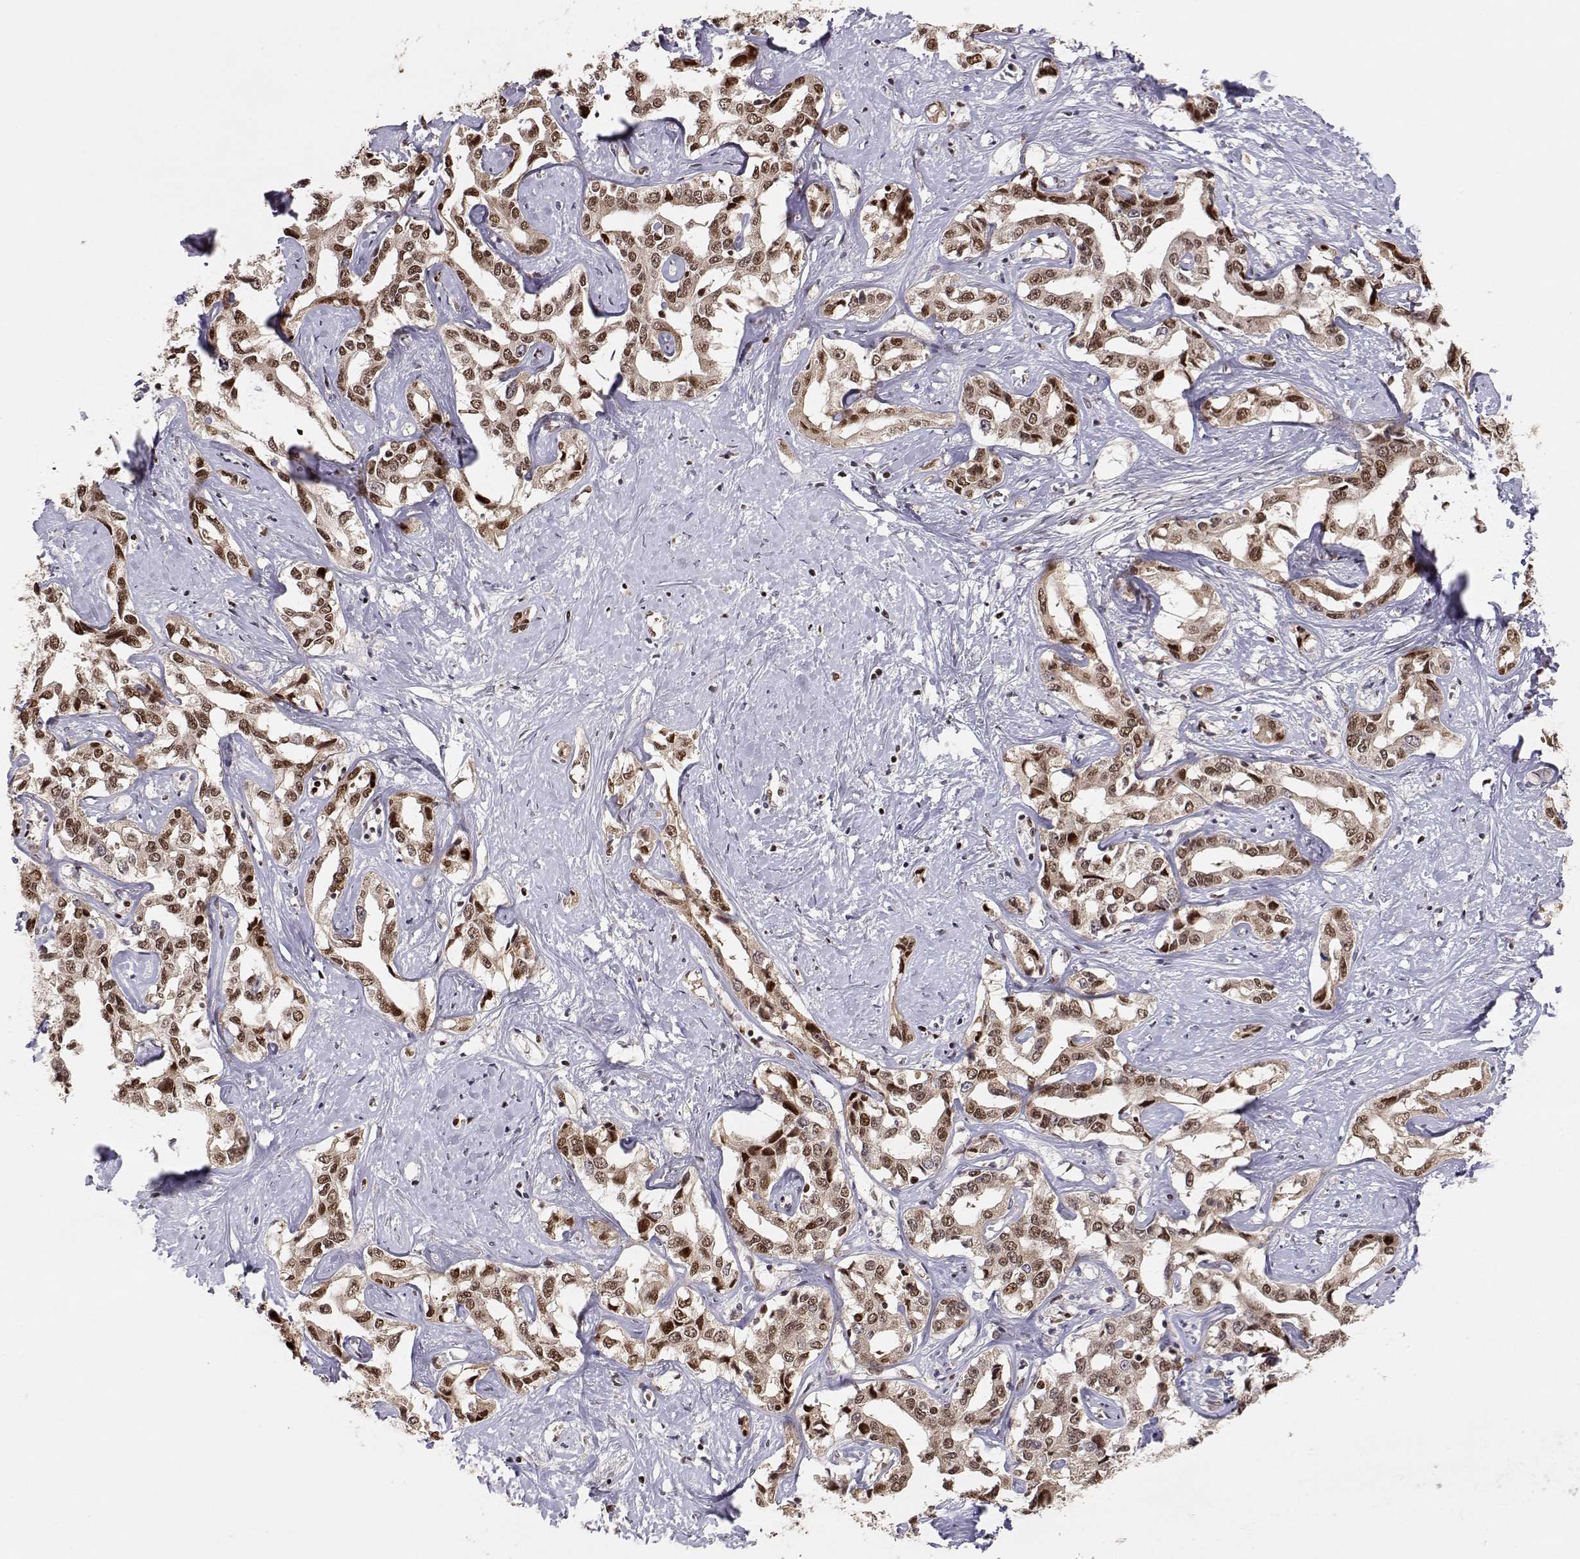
{"staining": {"intensity": "moderate", "quantity": "25%-75%", "location": "cytoplasmic/membranous,nuclear"}, "tissue": "liver cancer", "cell_type": "Tumor cells", "image_type": "cancer", "snomed": [{"axis": "morphology", "description": "Cholangiocarcinoma"}, {"axis": "topography", "description": "Liver"}], "caption": "Immunohistochemical staining of liver cancer displays medium levels of moderate cytoplasmic/membranous and nuclear protein expression in approximately 25%-75% of tumor cells. (DAB IHC with brightfield microscopy, high magnification).", "gene": "BRCA1", "patient": {"sex": "male", "age": 59}}